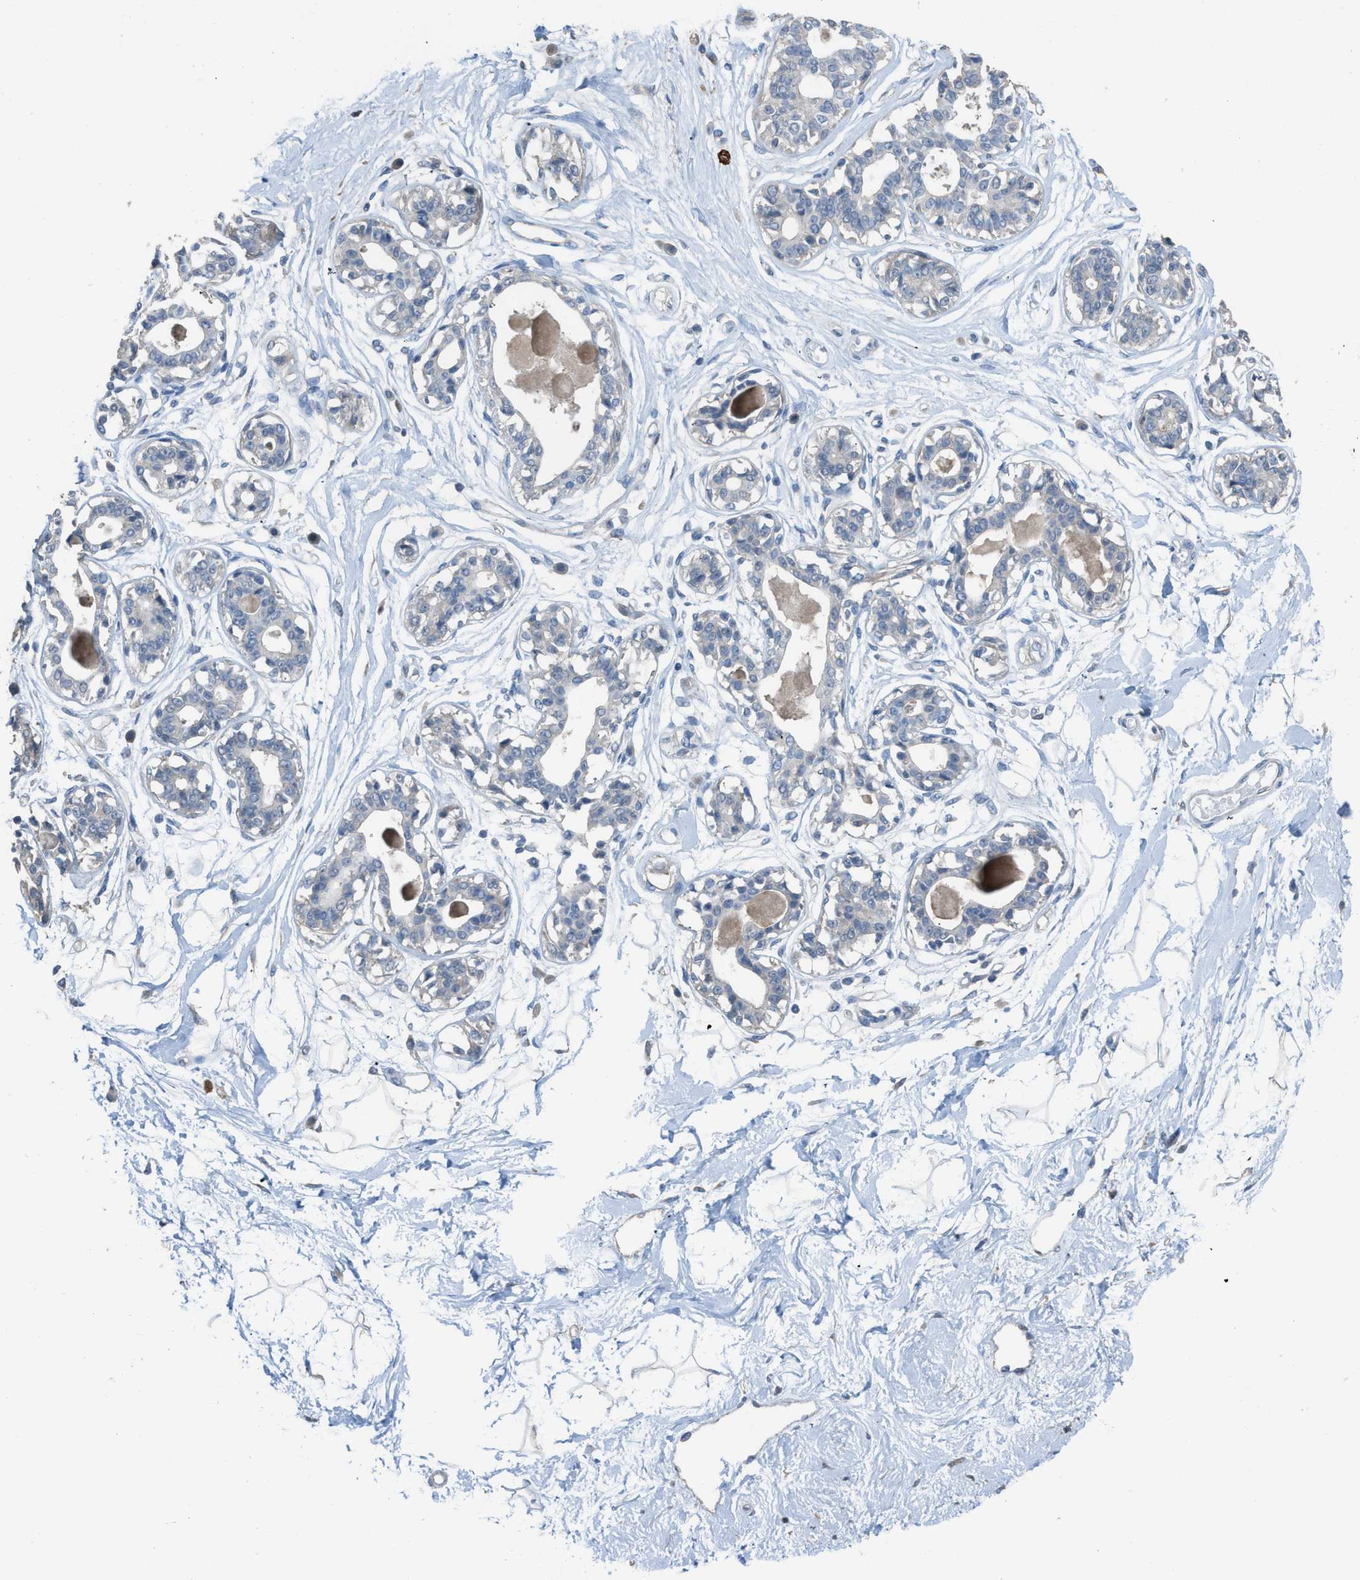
{"staining": {"intensity": "negative", "quantity": "none", "location": "none"}, "tissue": "breast", "cell_type": "Adipocytes", "image_type": "normal", "snomed": [{"axis": "morphology", "description": "Normal tissue, NOS"}, {"axis": "topography", "description": "Breast"}], "caption": "Immunohistochemistry (IHC) micrograph of benign breast: breast stained with DAB (3,3'-diaminobenzidine) demonstrates no significant protein expression in adipocytes.", "gene": "TIMD4", "patient": {"sex": "female", "age": 45}}